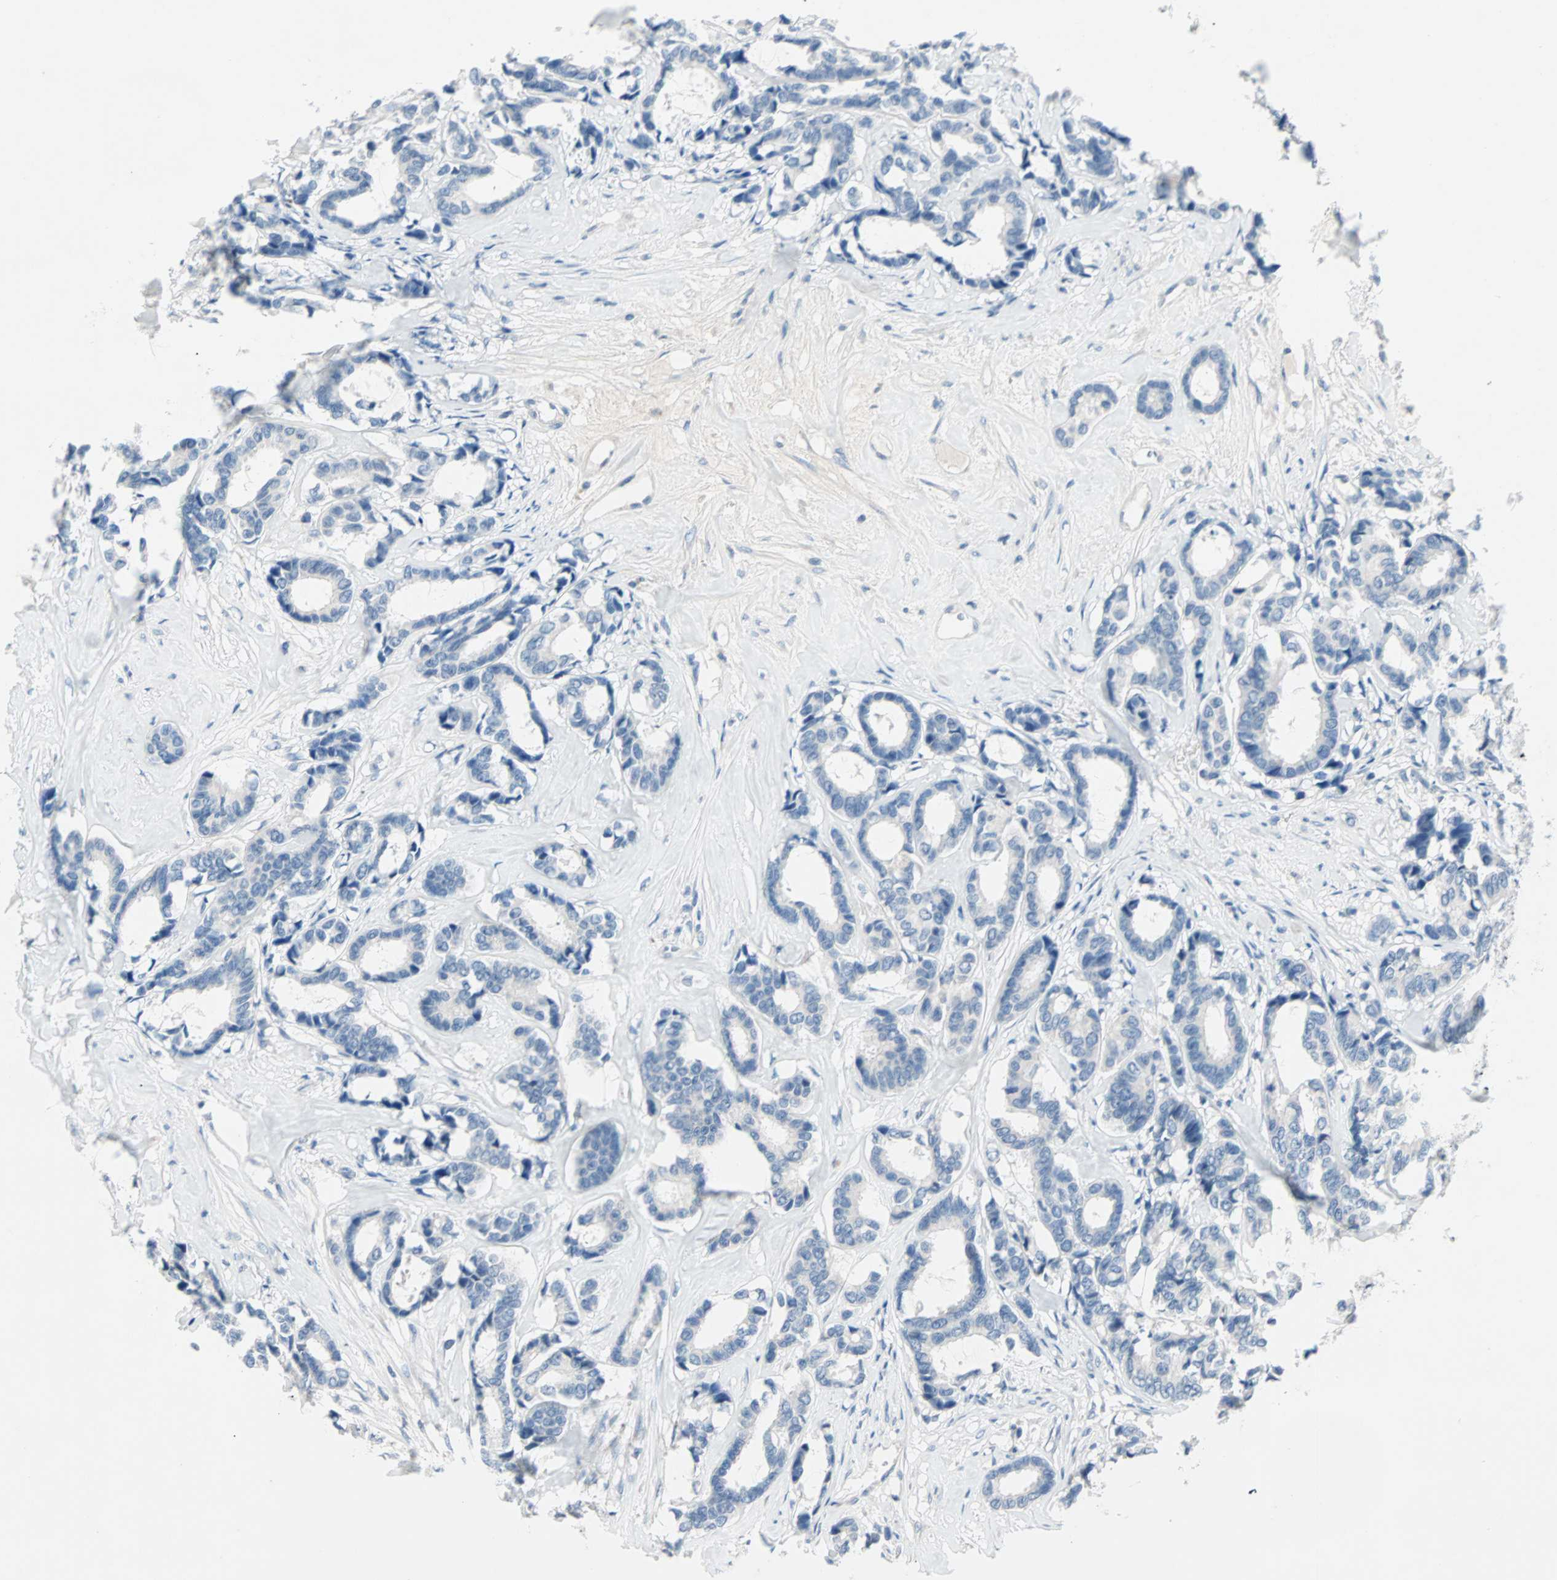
{"staining": {"intensity": "negative", "quantity": "none", "location": "none"}, "tissue": "breast cancer", "cell_type": "Tumor cells", "image_type": "cancer", "snomed": [{"axis": "morphology", "description": "Duct carcinoma"}, {"axis": "topography", "description": "Breast"}], "caption": "This is an immunohistochemistry (IHC) micrograph of human breast cancer (infiltrating ductal carcinoma). There is no positivity in tumor cells.", "gene": "NEFH", "patient": {"sex": "female", "age": 87}}